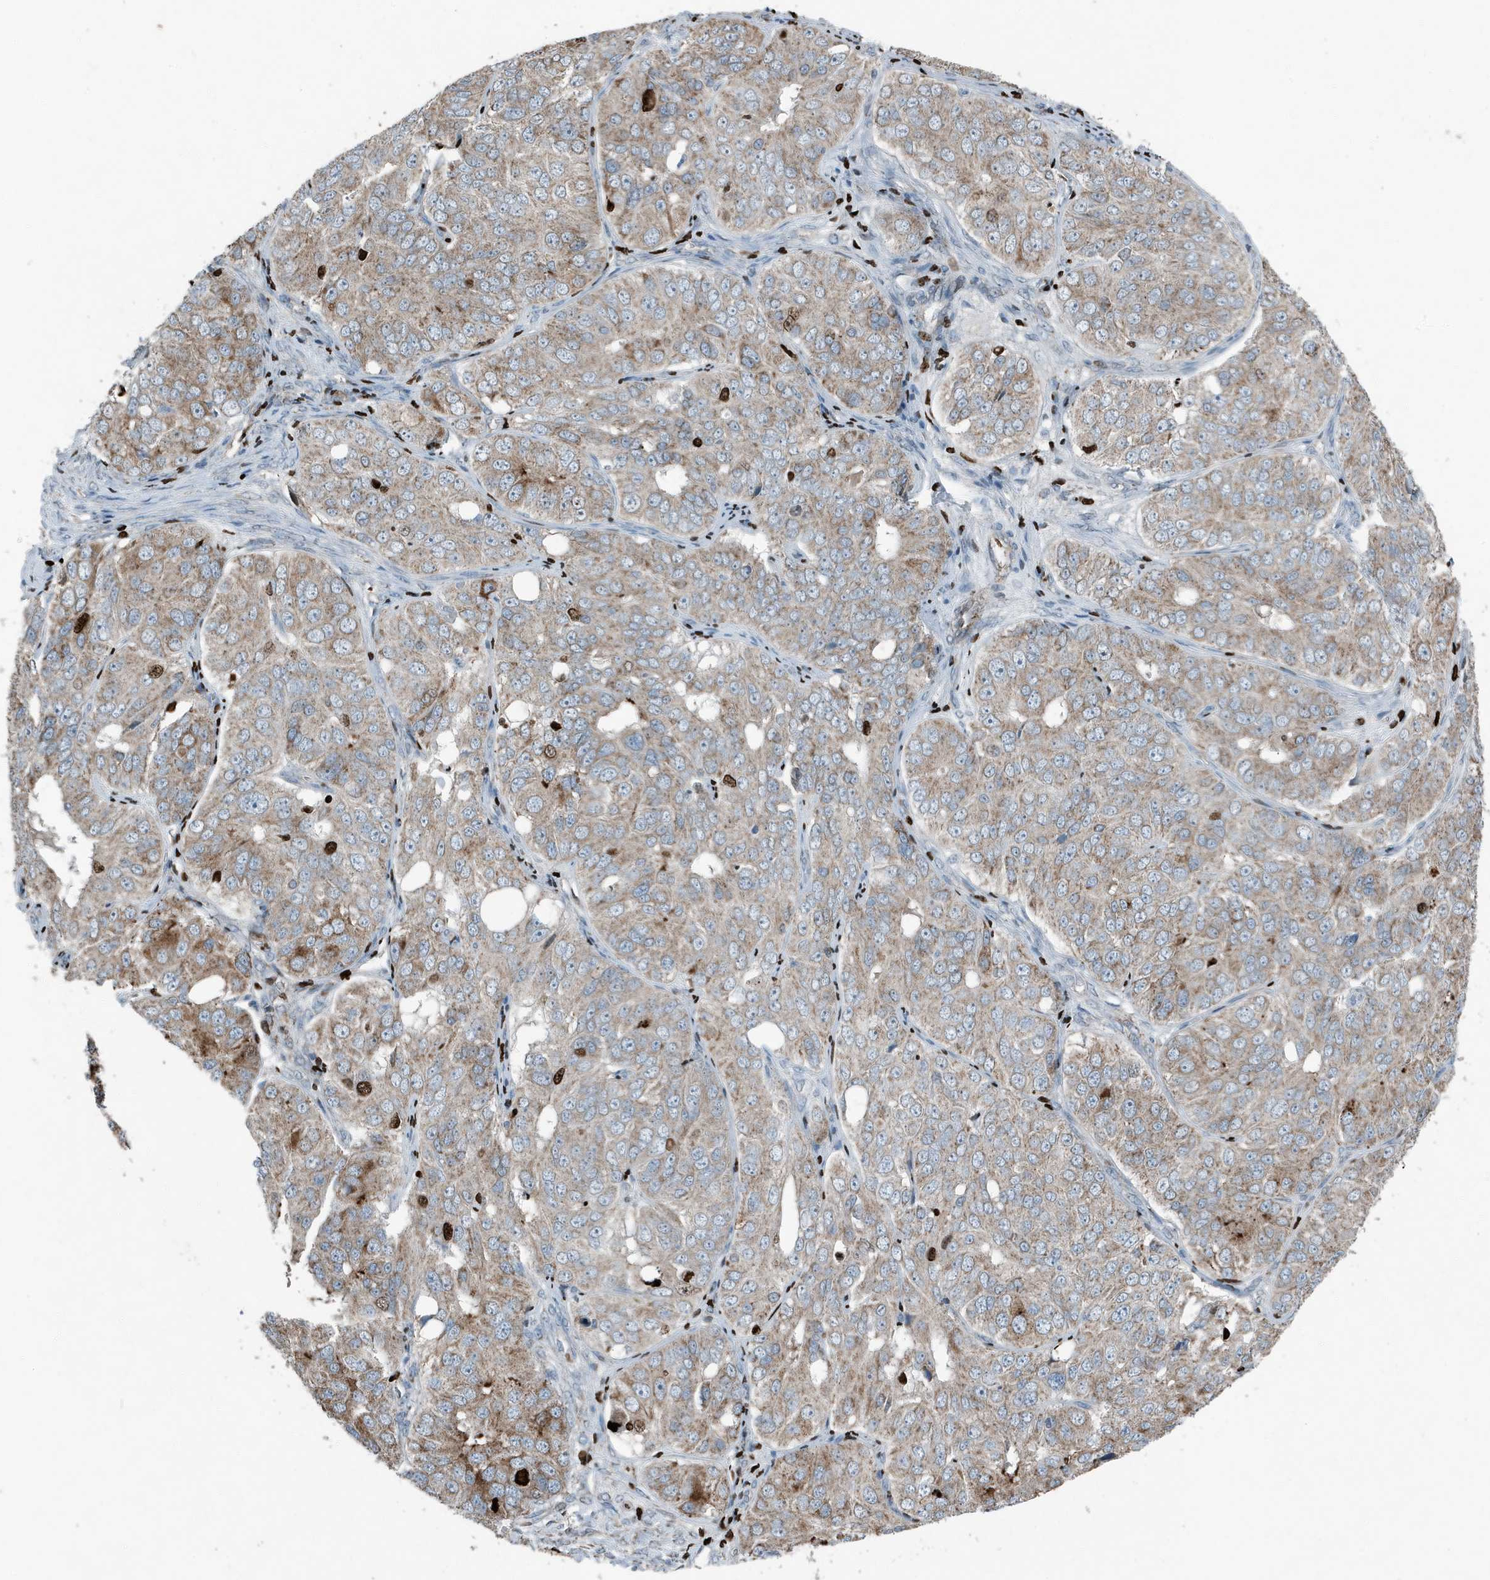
{"staining": {"intensity": "moderate", "quantity": "25%-75%", "location": "cytoplasmic/membranous"}, "tissue": "ovarian cancer", "cell_type": "Tumor cells", "image_type": "cancer", "snomed": [{"axis": "morphology", "description": "Carcinoma, endometroid"}, {"axis": "topography", "description": "Ovary"}], "caption": "A brown stain labels moderate cytoplasmic/membranous expression of a protein in human ovarian cancer tumor cells. (DAB = brown stain, brightfield microscopy at high magnification).", "gene": "MT-CYB", "patient": {"sex": "female", "age": 51}}